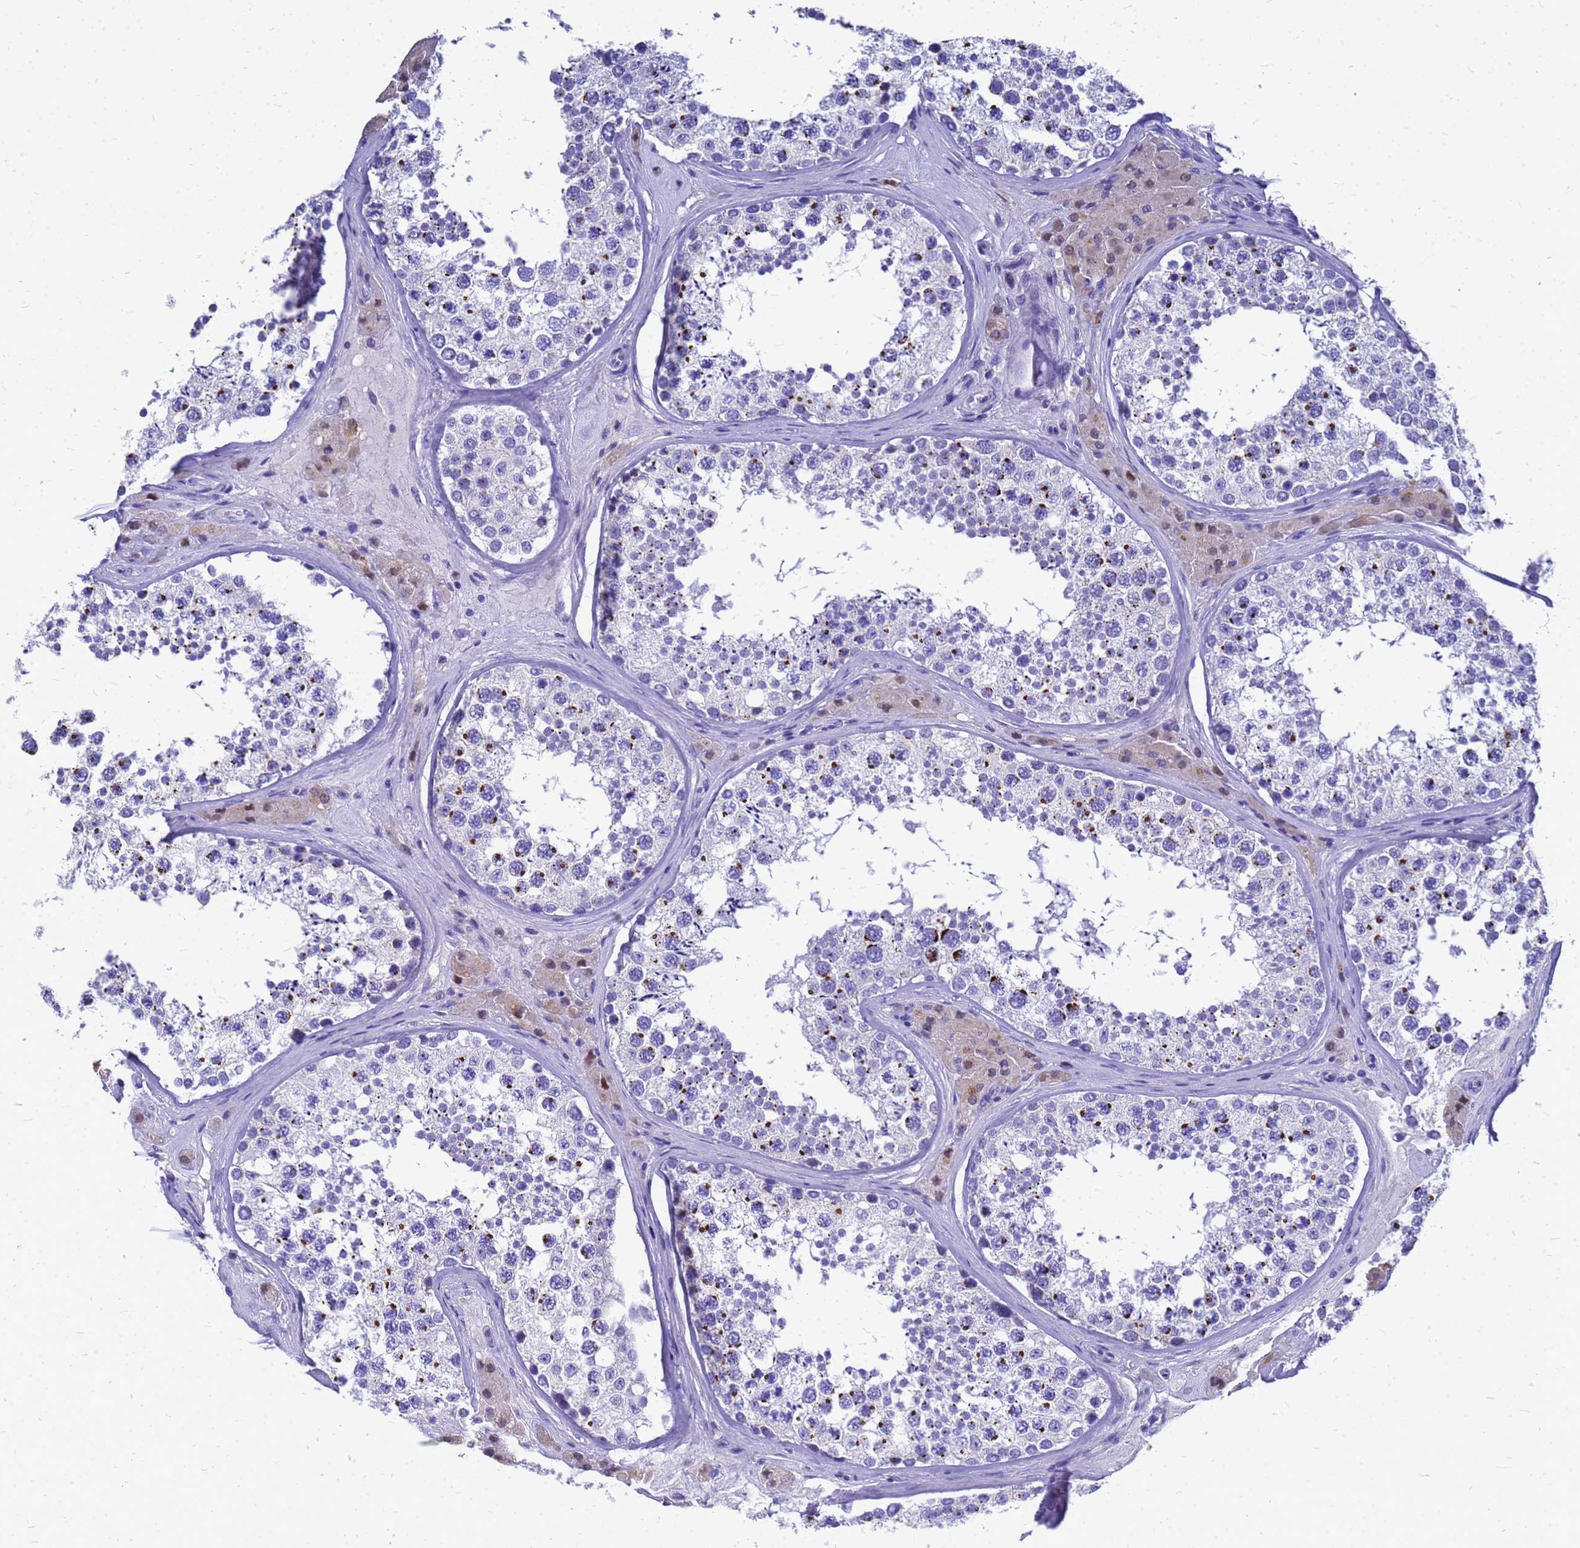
{"staining": {"intensity": "strong", "quantity": "<25%", "location": "cytoplasmic/membranous"}, "tissue": "testis", "cell_type": "Cells in seminiferous ducts", "image_type": "normal", "snomed": [{"axis": "morphology", "description": "Normal tissue, NOS"}, {"axis": "topography", "description": "Testis"}], "caption": "The histopathology image demonstrates a brown stain indicating the presence of a protein in the cytoplasmic/membranous of cells in seminiferous ducts in testis. (DAB = brown stain, brightfield microscopy at high magnification).", "gene": "OR52E2", "patient": {"sex": "male", "age": 46}}